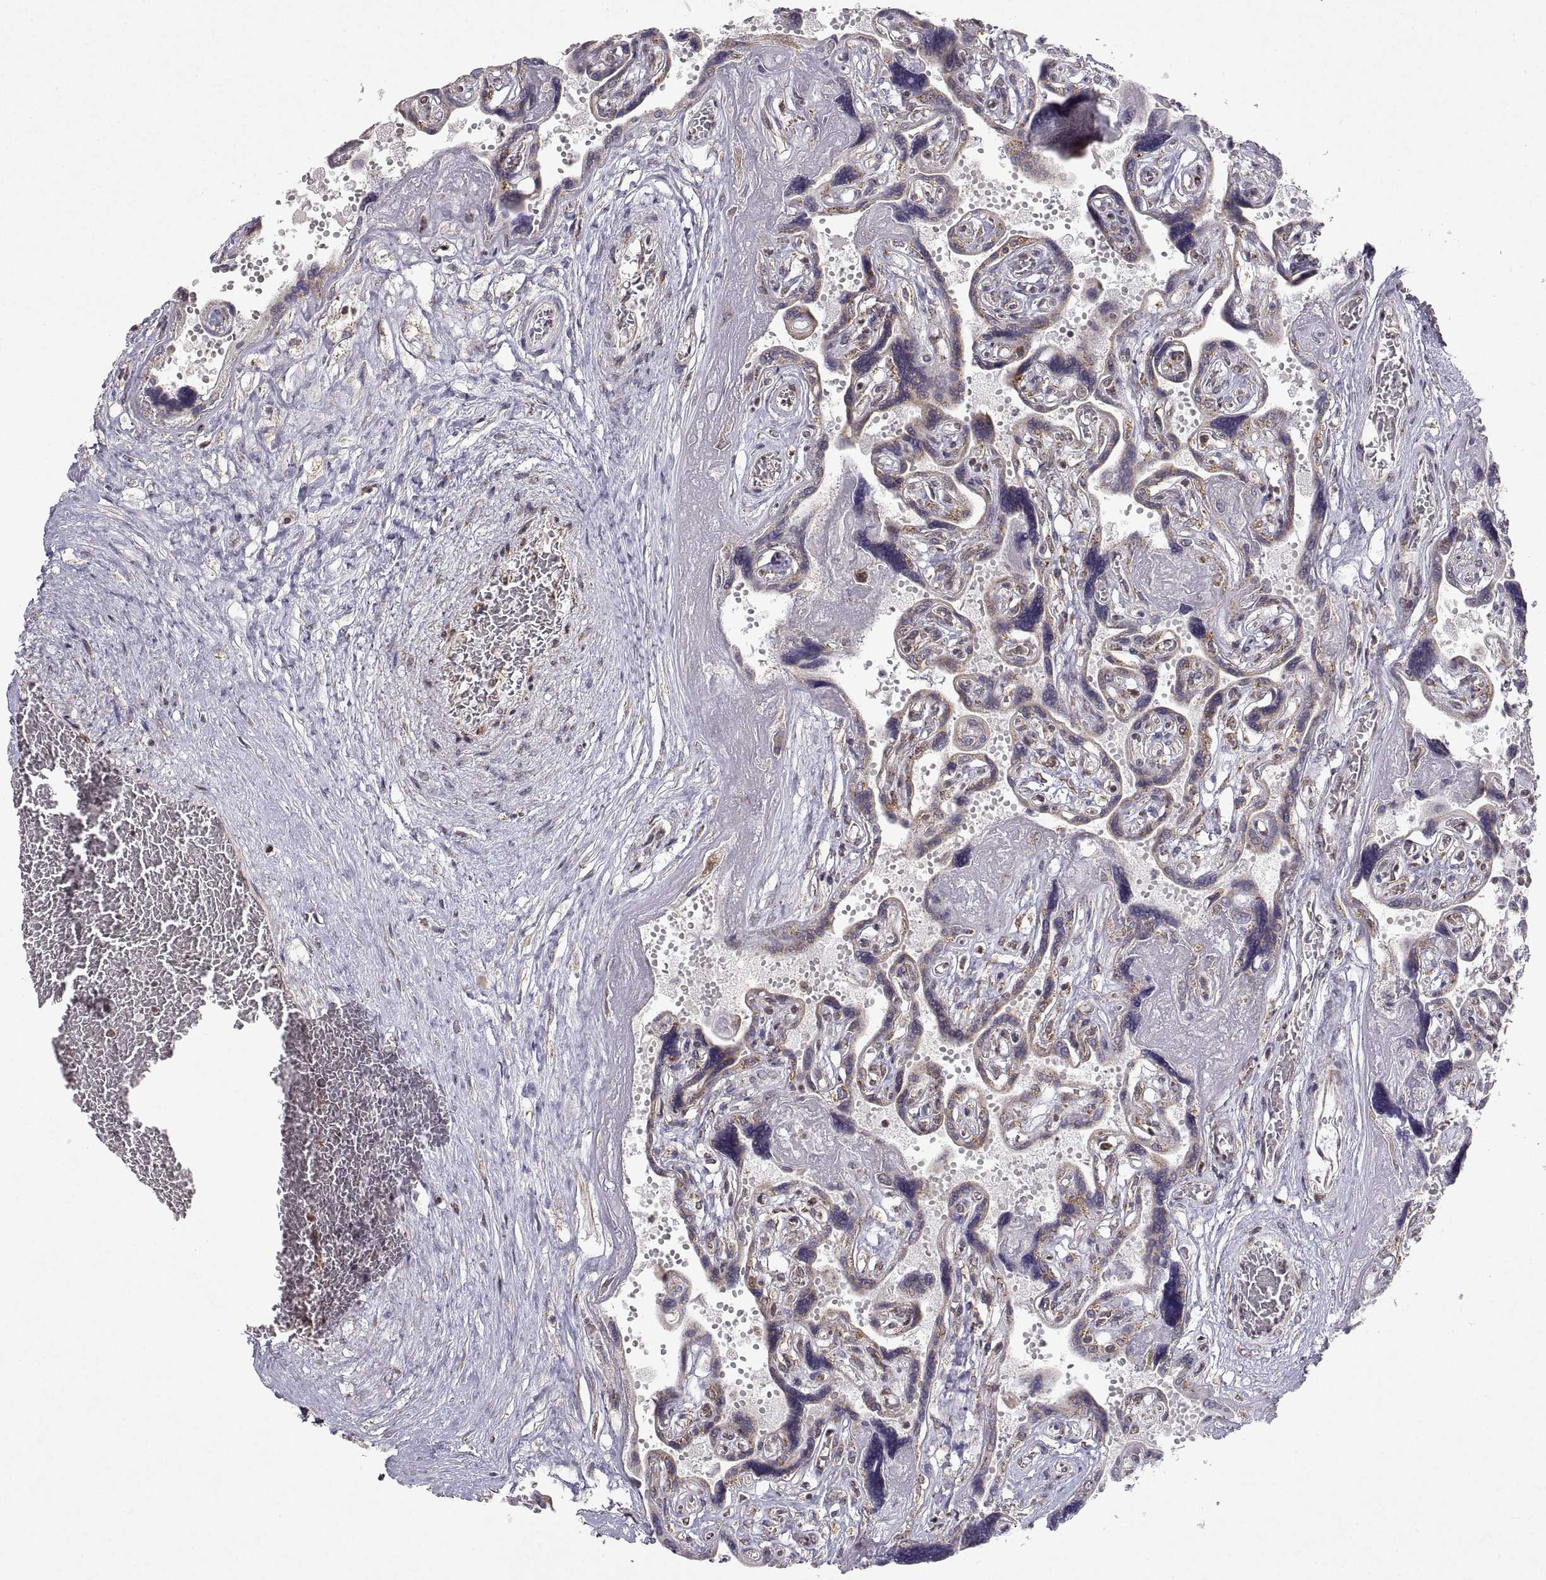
{"staining": {"intensity": "weak", "quantity": ">75%", "location": "cytoplasmic/membranous"}, "tissue": "placenta", "cell_type": "Decidual cells", "image_type": "normal", "snomed": [{"axis": "morphology", "description": "Normal tissue, NOS"}, {"axis": "topography", "description": "Placenta"}], "caption": "Immunohistochemistry (IHC) photomicrograph of unremarkable placenta stained for a protein (brown), which exhibits low levels of weak cytoplasmic/membranous staining in approximately >75% of decidual cells.", "gene": "MANBAL", "patient": {"sex": "female", "age": 32}}